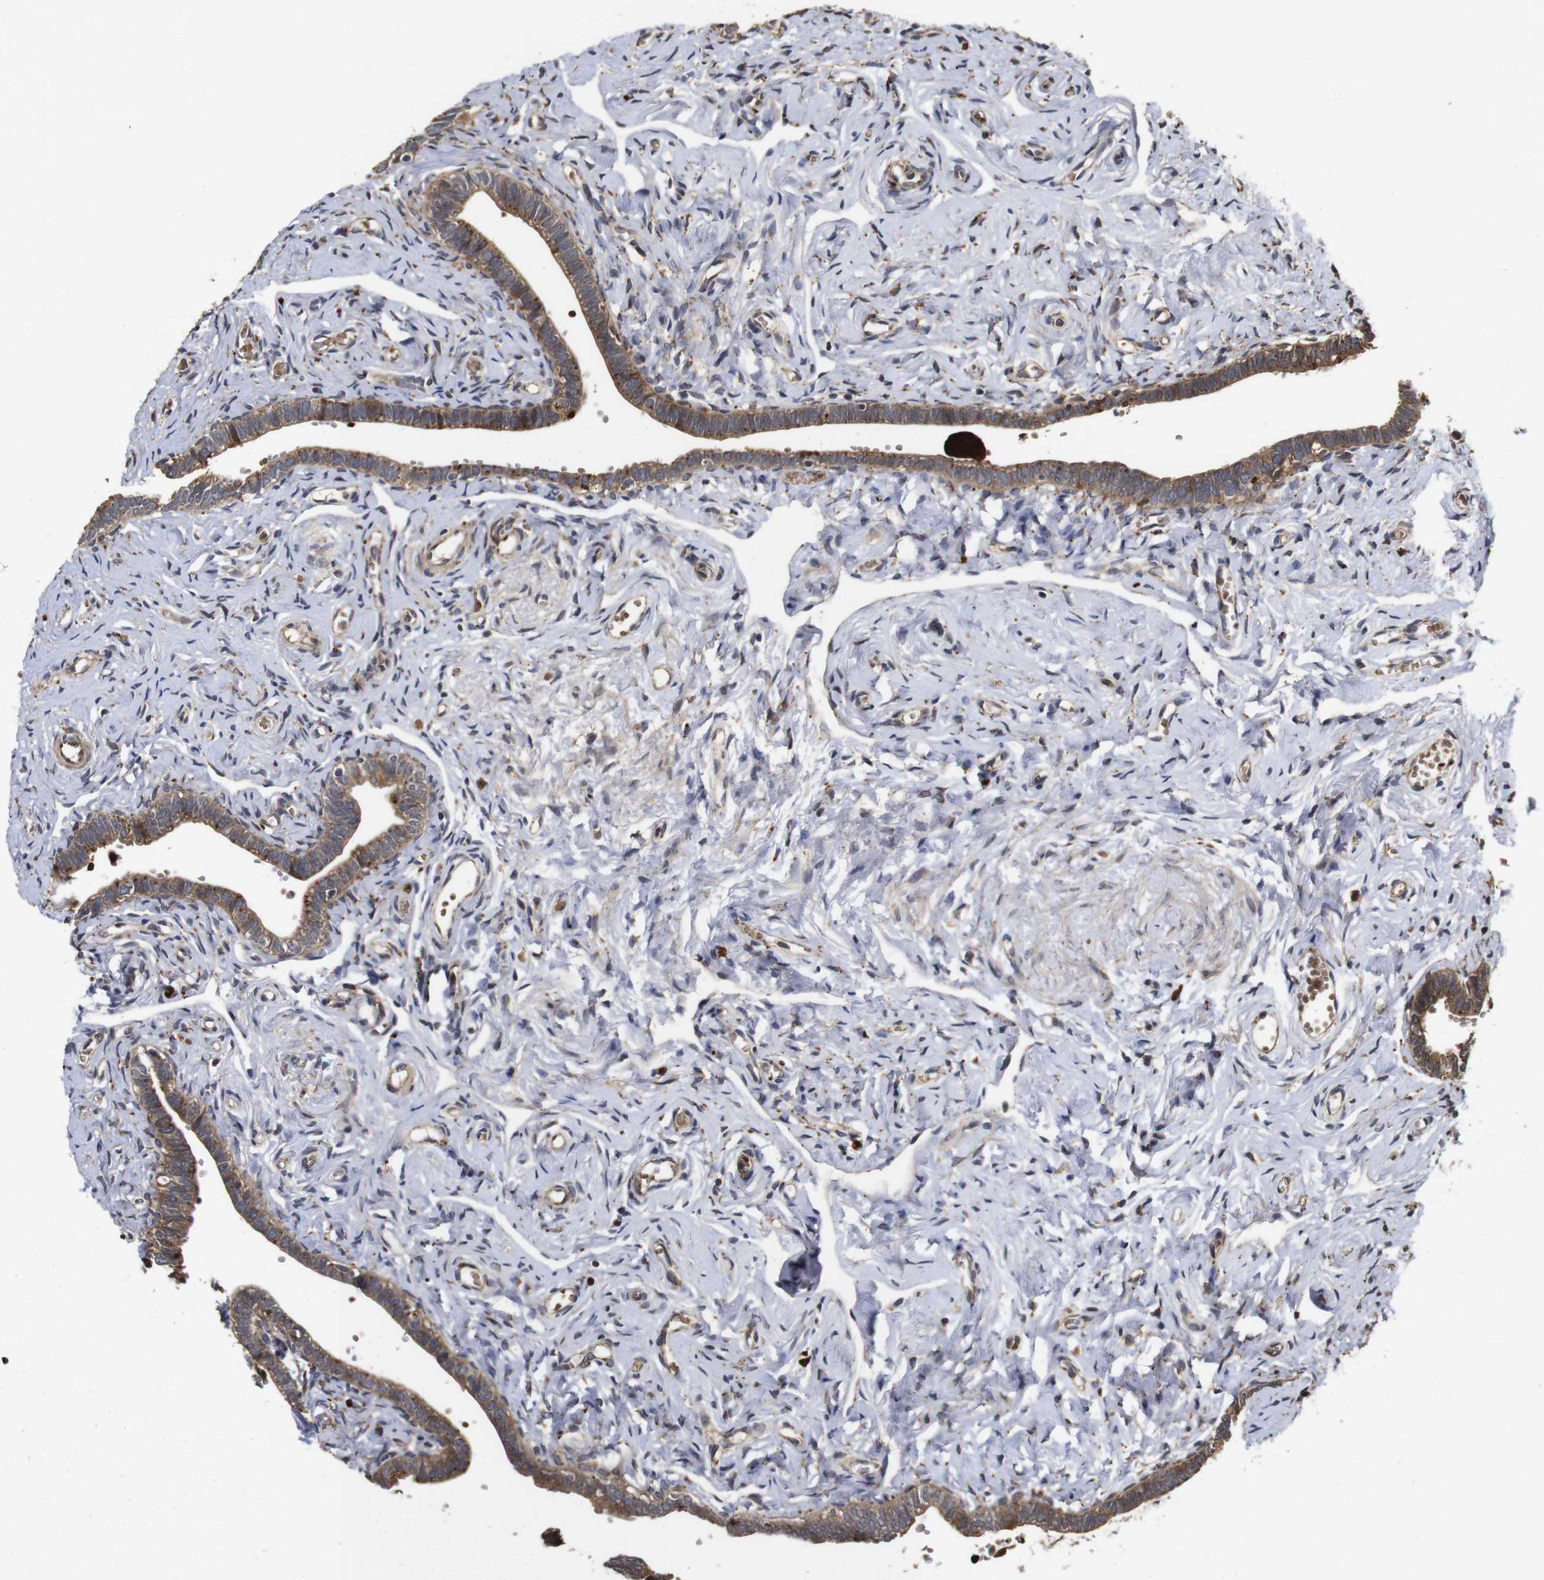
{"staining": {"intensity": "moderate", "quantity": ">75%", "location": "cytoplasmic/membranous"}, "tissue": "fallopian tube", "cell_type": "Glandular cells", "image_type": "normal", "snomed": [{"axis": "morphology", "description": "Normal tissue, NOS"}, {"axis": "topography", "description": "Fallopian tube"}], "caption": "IHC photomicrograph of unremarkable fallopian tube stained for a protein (brown), which shows medium levels of moderate cytoplasmic/membranous positivity in about >75% of glandular cells.", "gene": "PTPN14", "patient": {"sex": "female", "age": 71}}